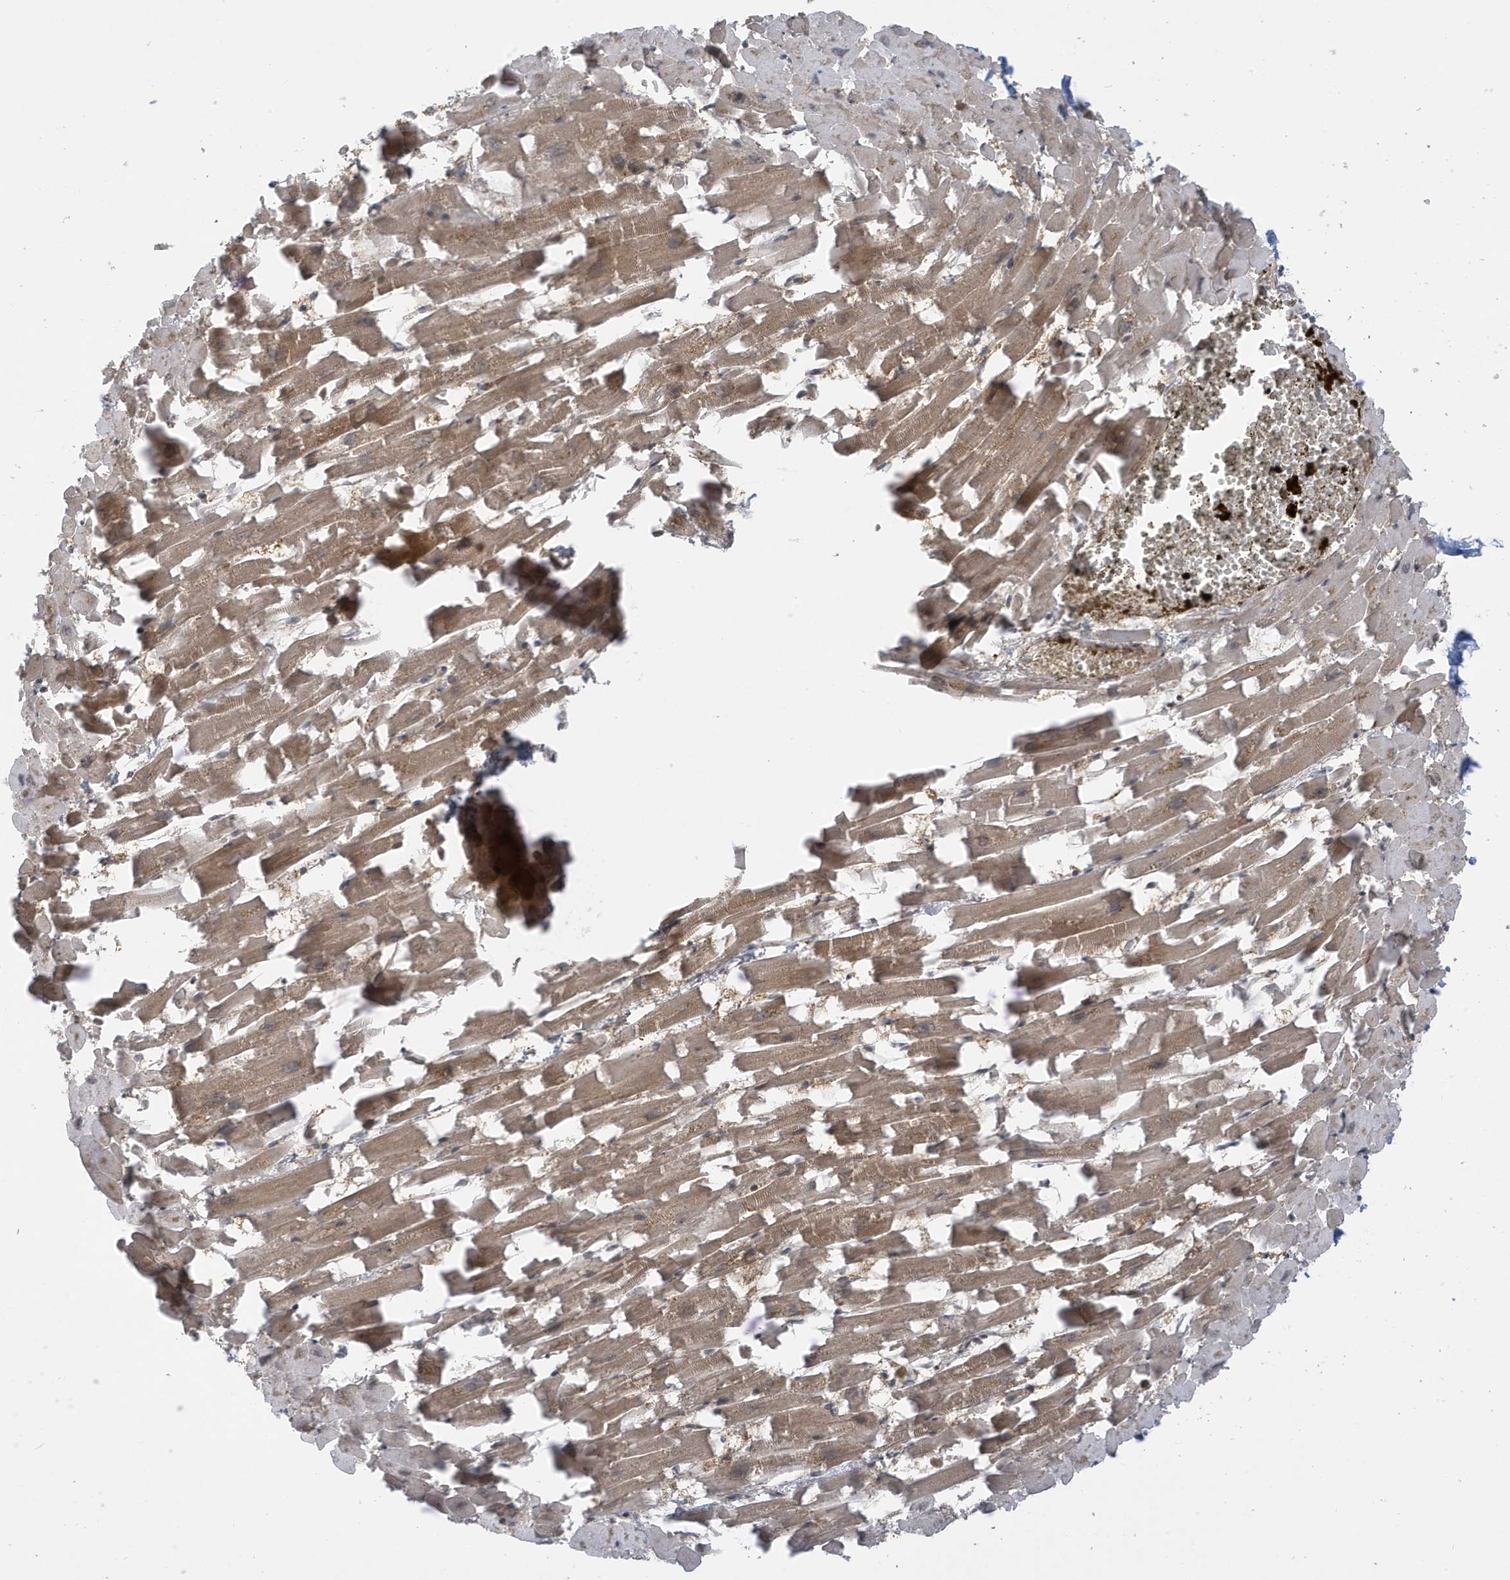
{"staining": {"intensity": "strong", "quantity": "25%-75%", "location": "cytoplasmic/membranous"}, "tissue": "heart muscle", "cell_type": "Cardiomyocytes", "image_type": "normal", "snomed": [{"axis": "morphology", "description": "Normal tissue, NOS"}, {"axis": "topography", "description": "Heart"}], "caption": "Strong cytoplasmic/membranous protein expression is present in approximately 25%-75% of cardiomyocytes in heart muscle.", "gene": "PERM1", "patient": {"sex": "female", "age": 64}}